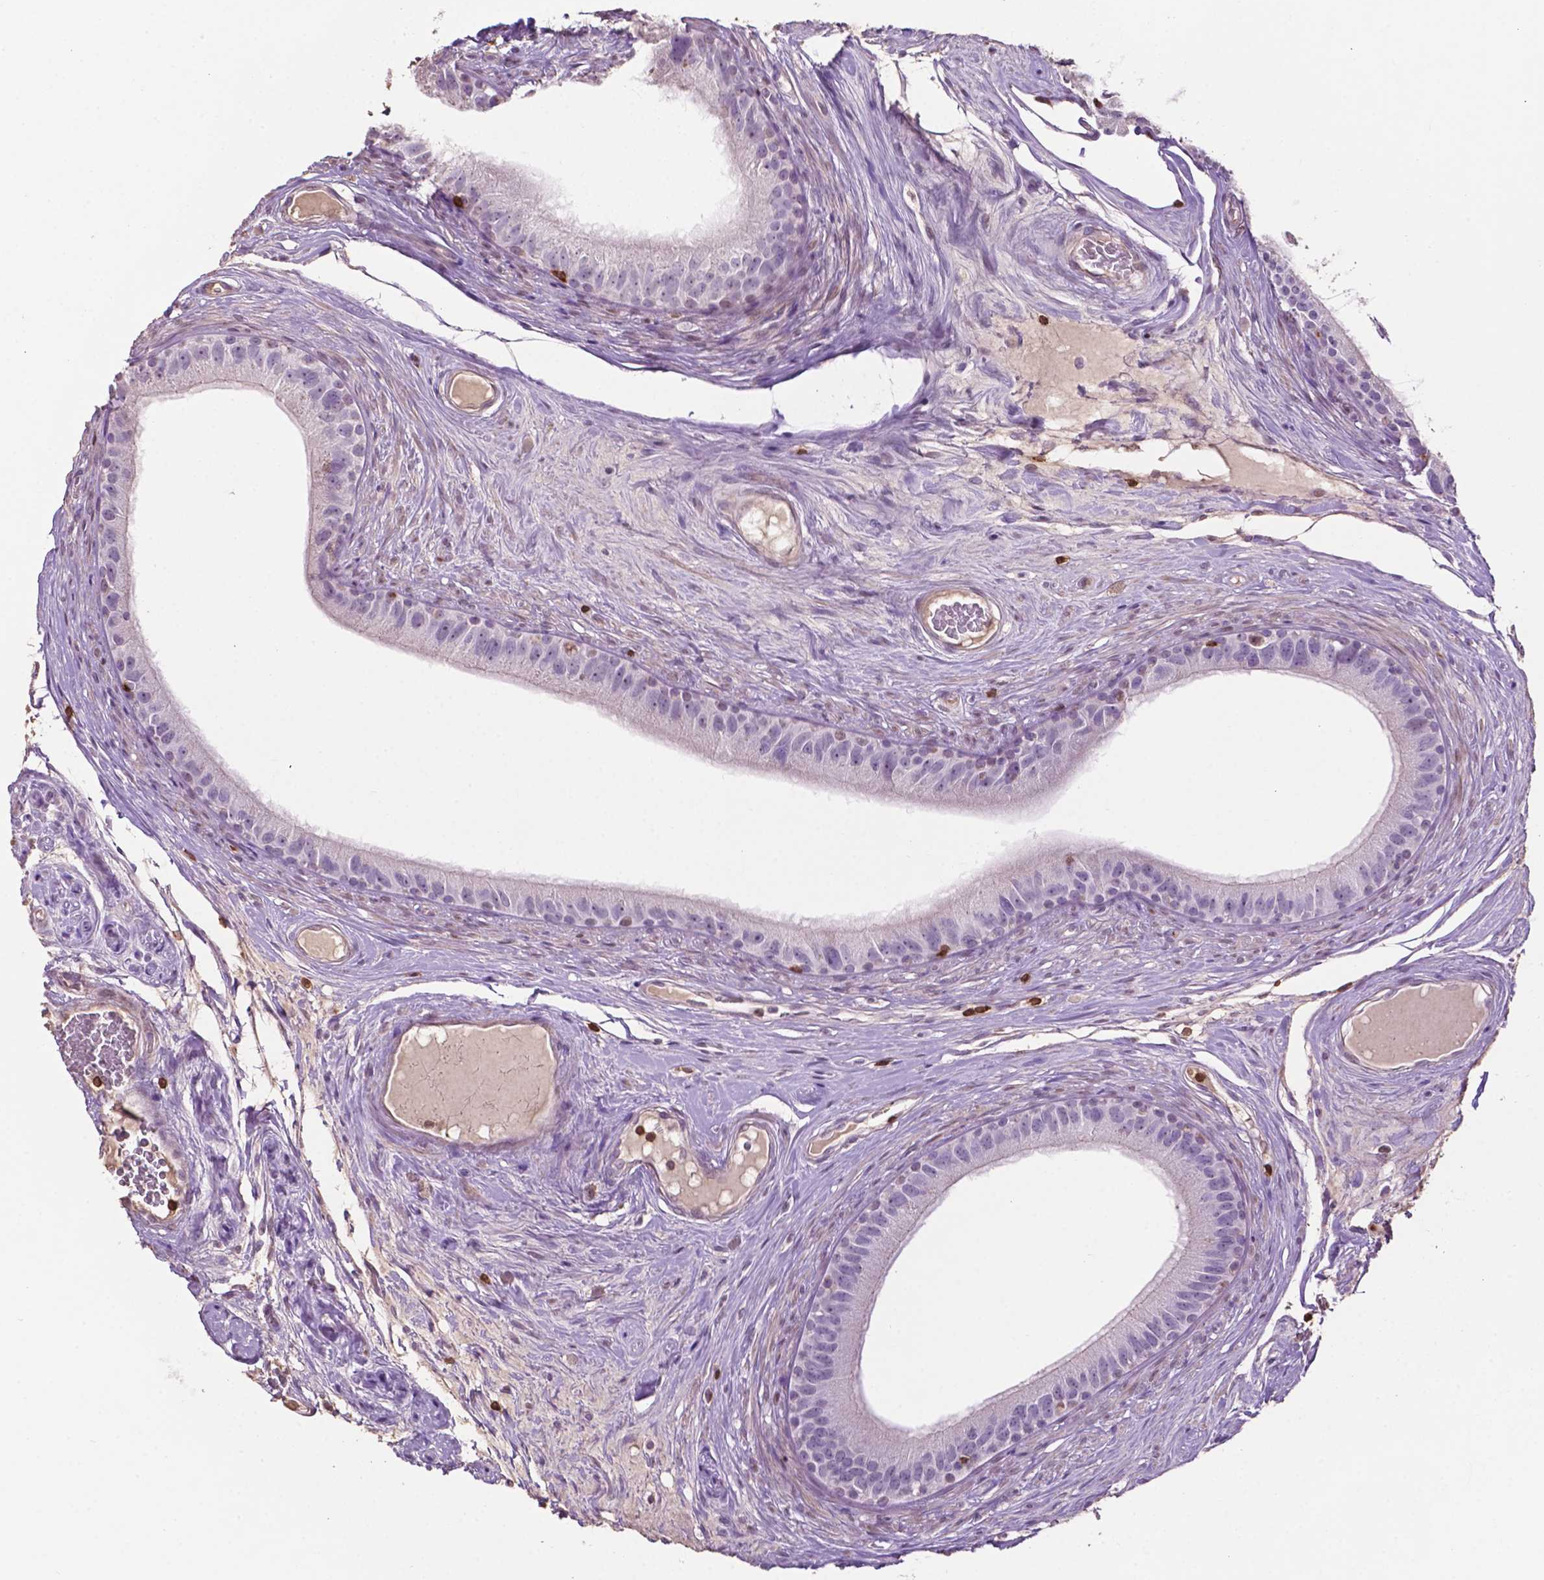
{"staining": {"intensity": "negative", "quantity": "none", "location": "none"}, "tissue": "epididymis", "cell_type": "Glandular cells", "image_type": "normal", "snomed": [{"axis": "morphology", "description": "Normal tissue, NOS"}, {"axis": "topography", "description": "Epididymis"}], "caption": "This is a image of immunohistochemistry (IHC) staining of unremarkable epididymis, which shows no staining in glandular cells.", "gene": "TBC1D10C", "patient": {"sex": "male", "age": 59}}